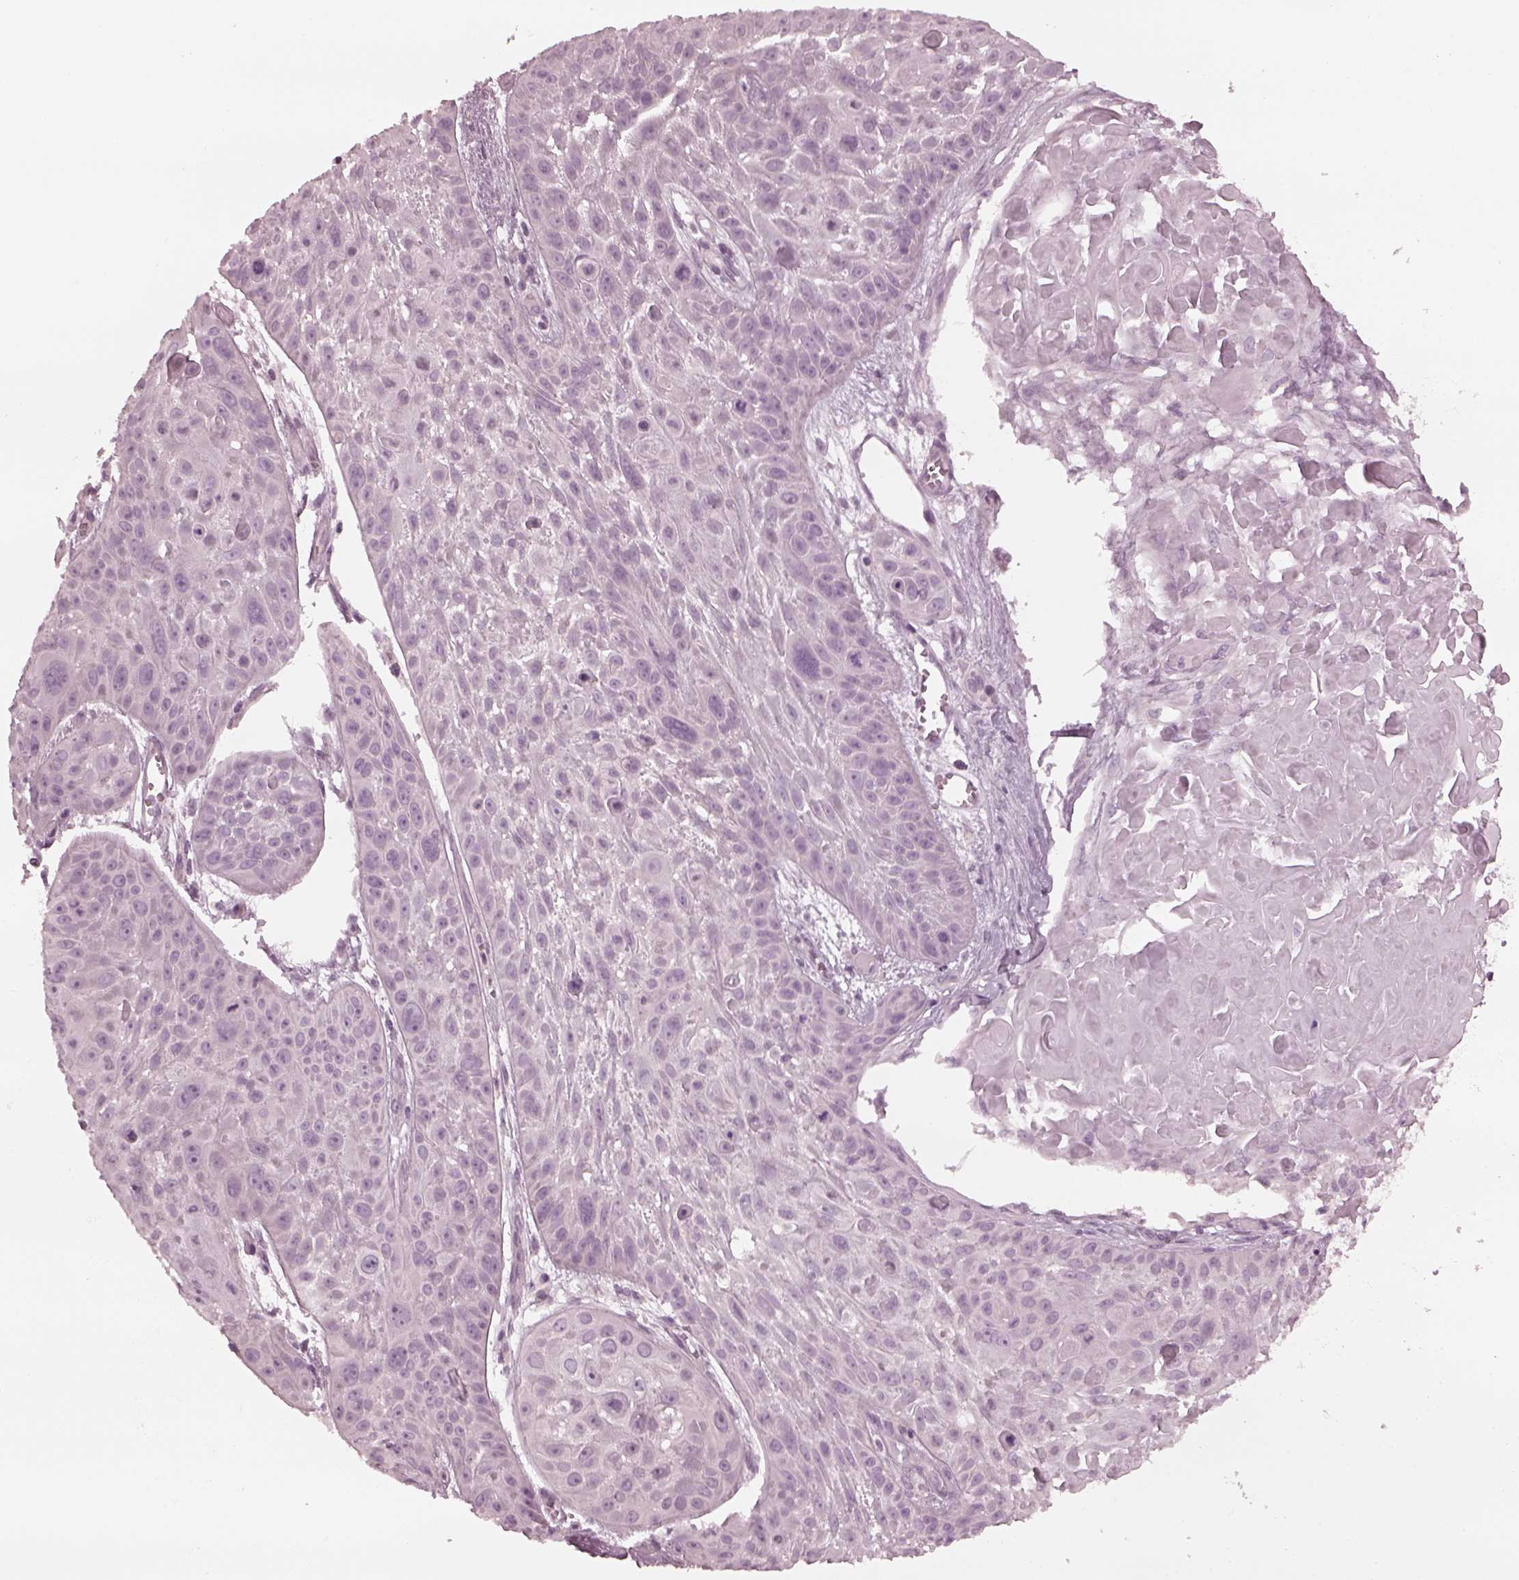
{"staining": {"intensity": "negative", "quantity": "none", "location": "none"}, "tissue": "skin cancer", "cell_type": "Tumor cells", "image_type": "cancer", "snomed": [{"axis": "morphology", "description": "Squamous cell carcinoma, NOS"}, {"axis": "topography", "description": "Skin"}, {"axis": "topography", "description": "Anal"}], "caption": "The IHC micrograph has no significant positivity in tumor cells of squamous cell carcinoma (skin) tissue.", "gene": "CCDC170", "patient": {"sex": "female", "age": 75}}